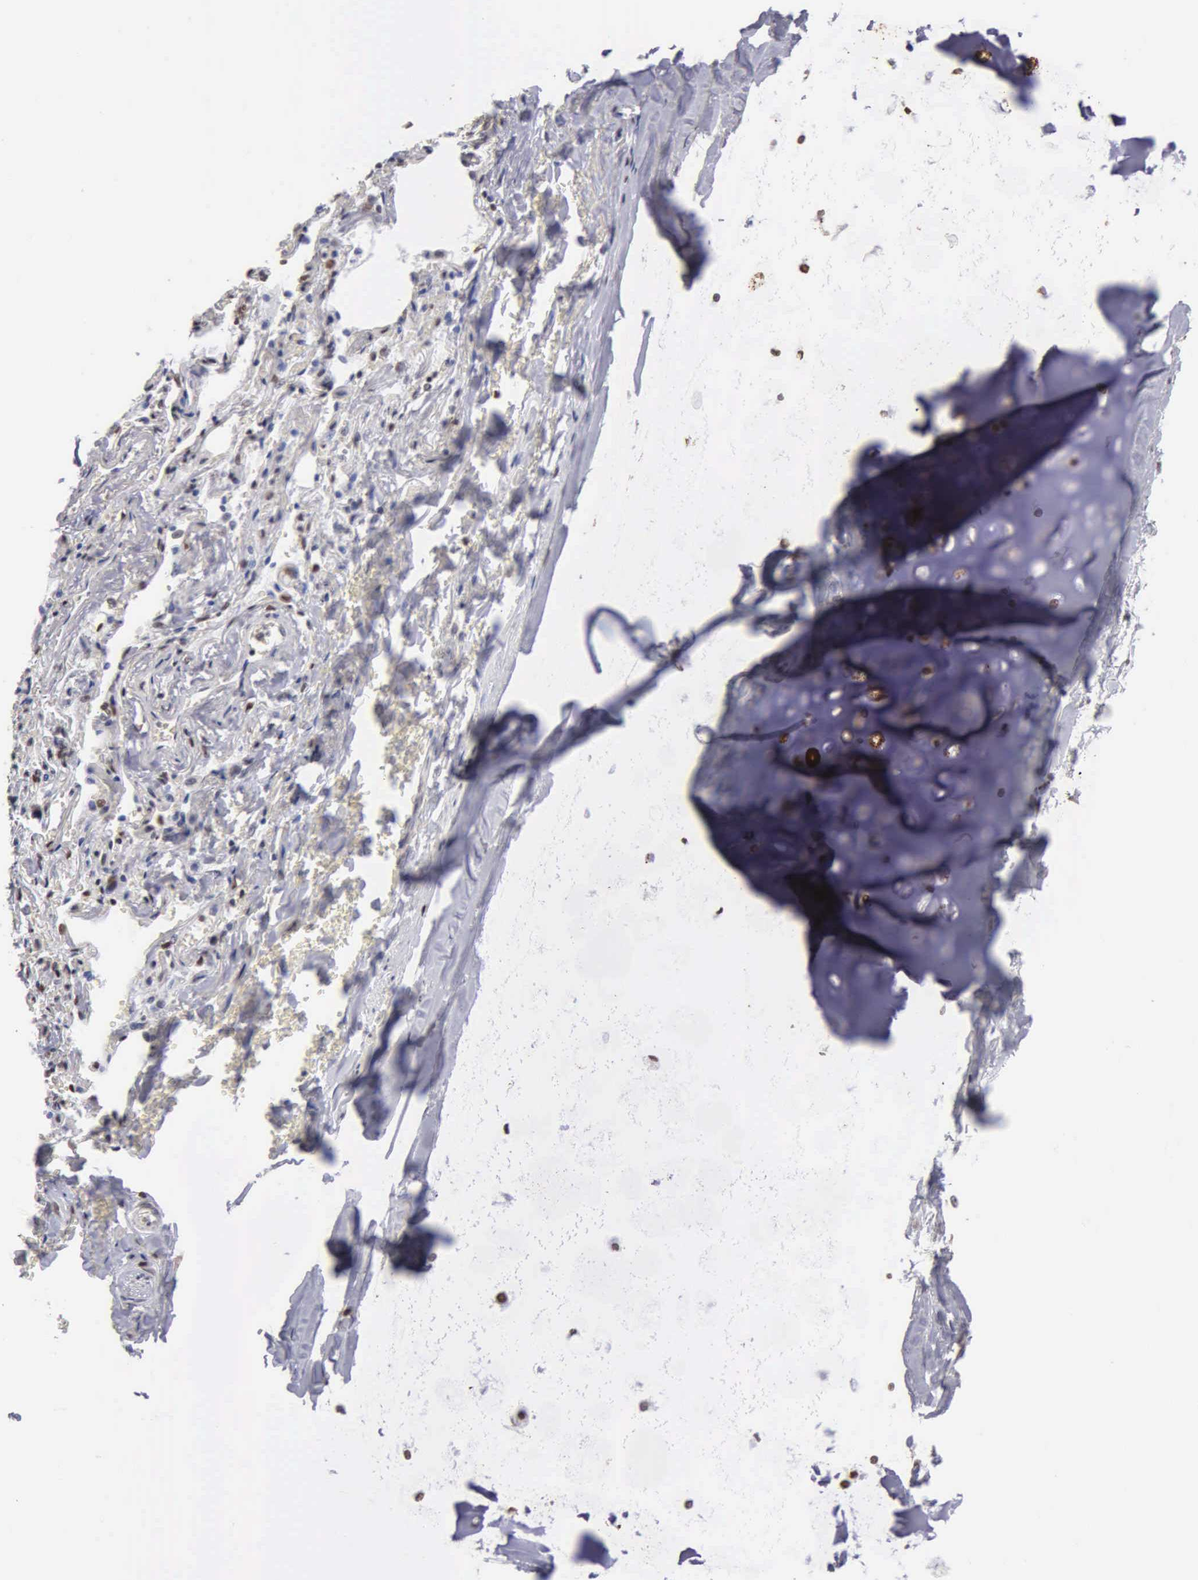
{"staining": {"intensity": "strong", "quantity": ">75%", "location": "nuclear"}, "tissue": "adipose tissue", "cell_type": "Adipocytes", "image_type": "normal", "snomed": [{"axis": "morphology", "description": "Normal tissue, NOS"}, {"axis": "topography", "description": "Cartilage tissue"}, {"axis": "topography", "description": "Lung"}], "caption": "Approximately >75% of adipocytes in benign adipose tissue demonstrate strong nuclear protein staining as visualized by brown immunohistochemical staining.", "gene": "CCNG1", "patient": {"sex": "male", "age": 65}}